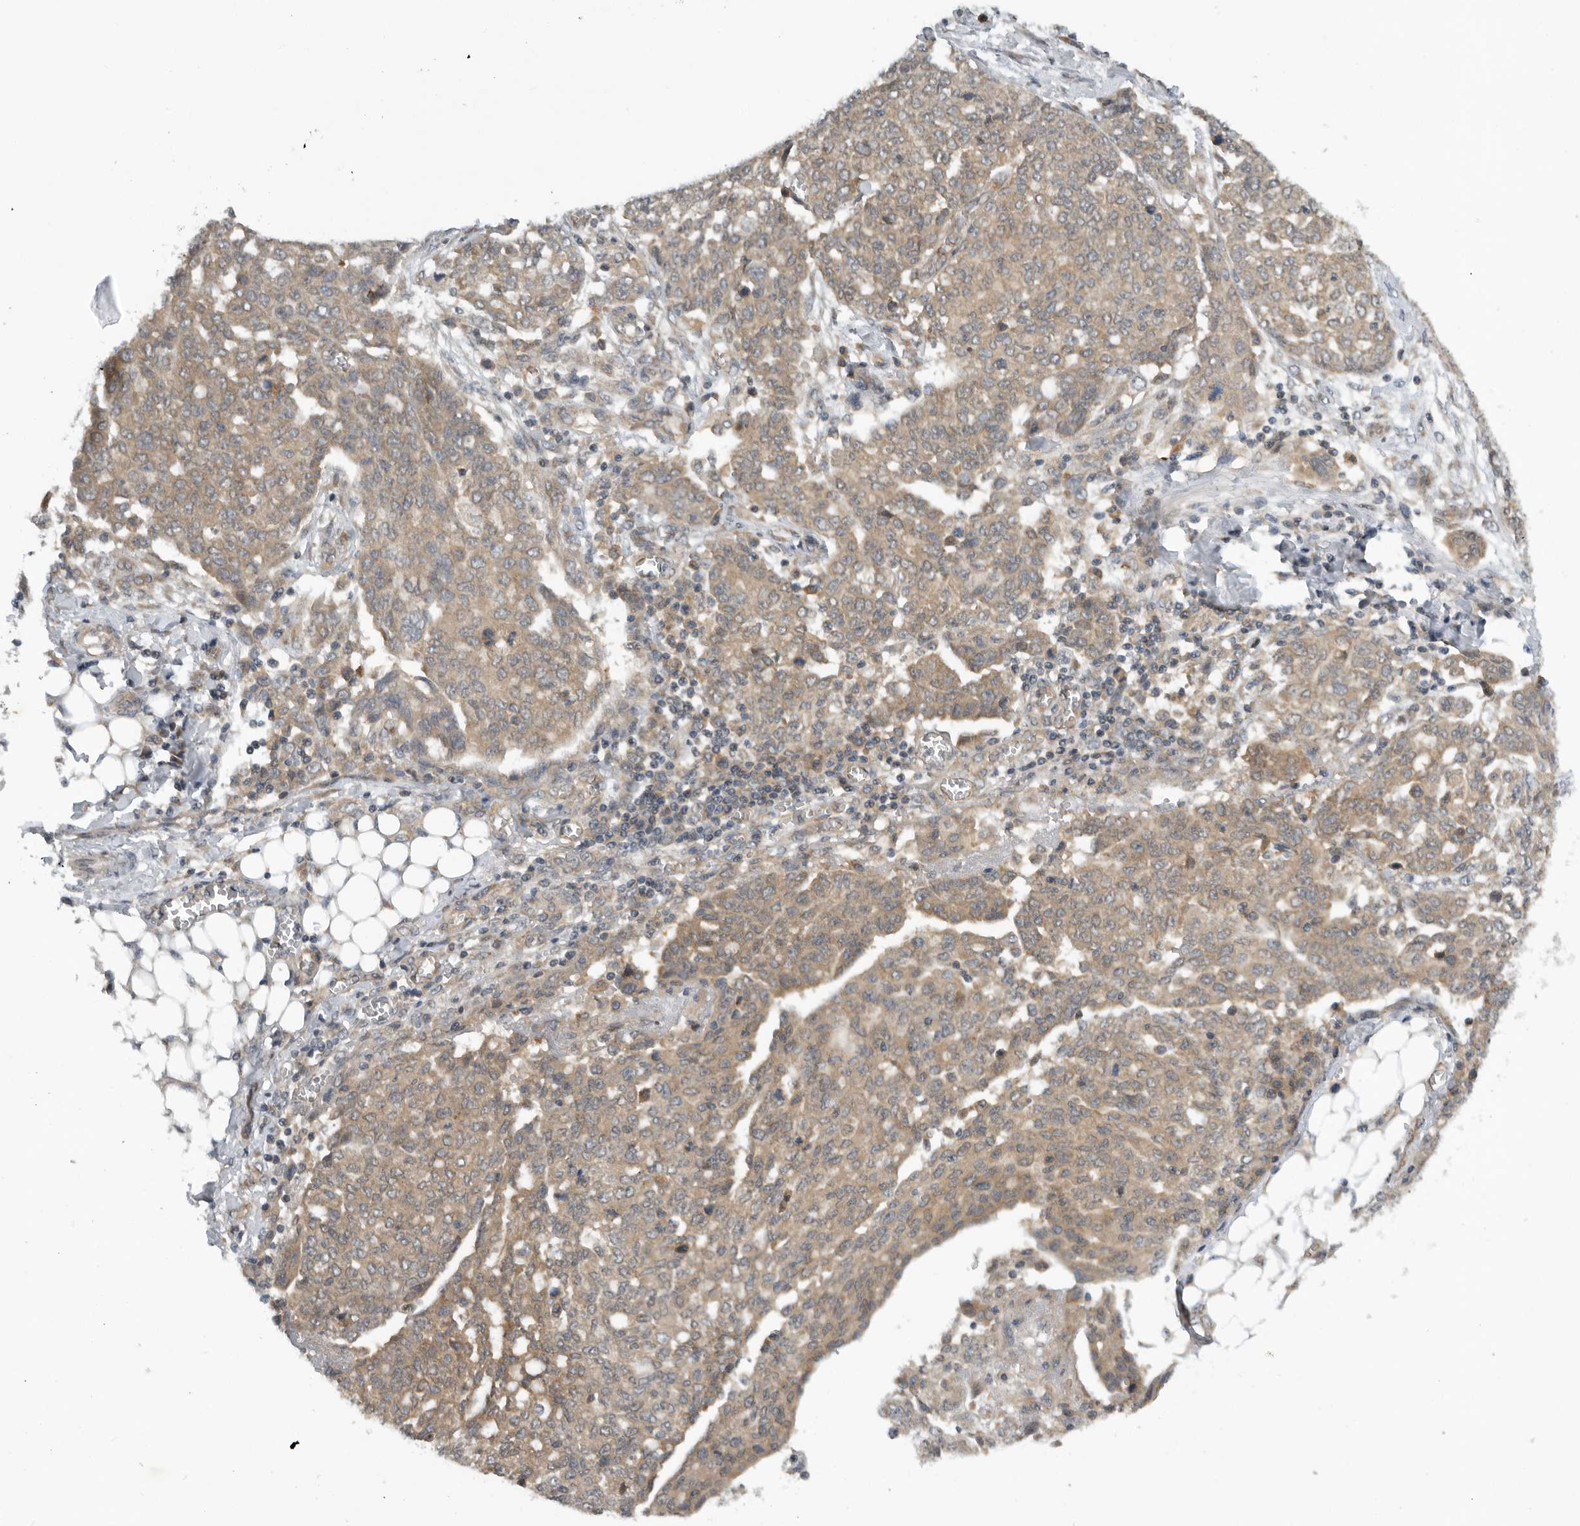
{"staining": {"intensity": "weak", "quantity": ">75%", "location": "cytoplasmic/membranous"}, "tissue": "ovarian cancer", "cell_type": "Tumor cells", "image_type": "cancer", "snomed": [{"axis": "morphology", "description": "Cystadenocarcinoma, serous, NOS"}, {"axis": "topography", "description": "Soft tissue"}, {"axis": "topography", "description": "Ovary"}], "caption": "IHC image of neoplastic tissue: human ovarian cancer (serous cystadenocarcinoma) stained using IHC shows low levels of weak protein expression localized specifically in the cytoplasmic/membranous of tumor cells, appearing as a cytoplasmic/membranous brown color.", "gene": "AASDHPPT", "patient": {"sex": "female", "age": 57}}